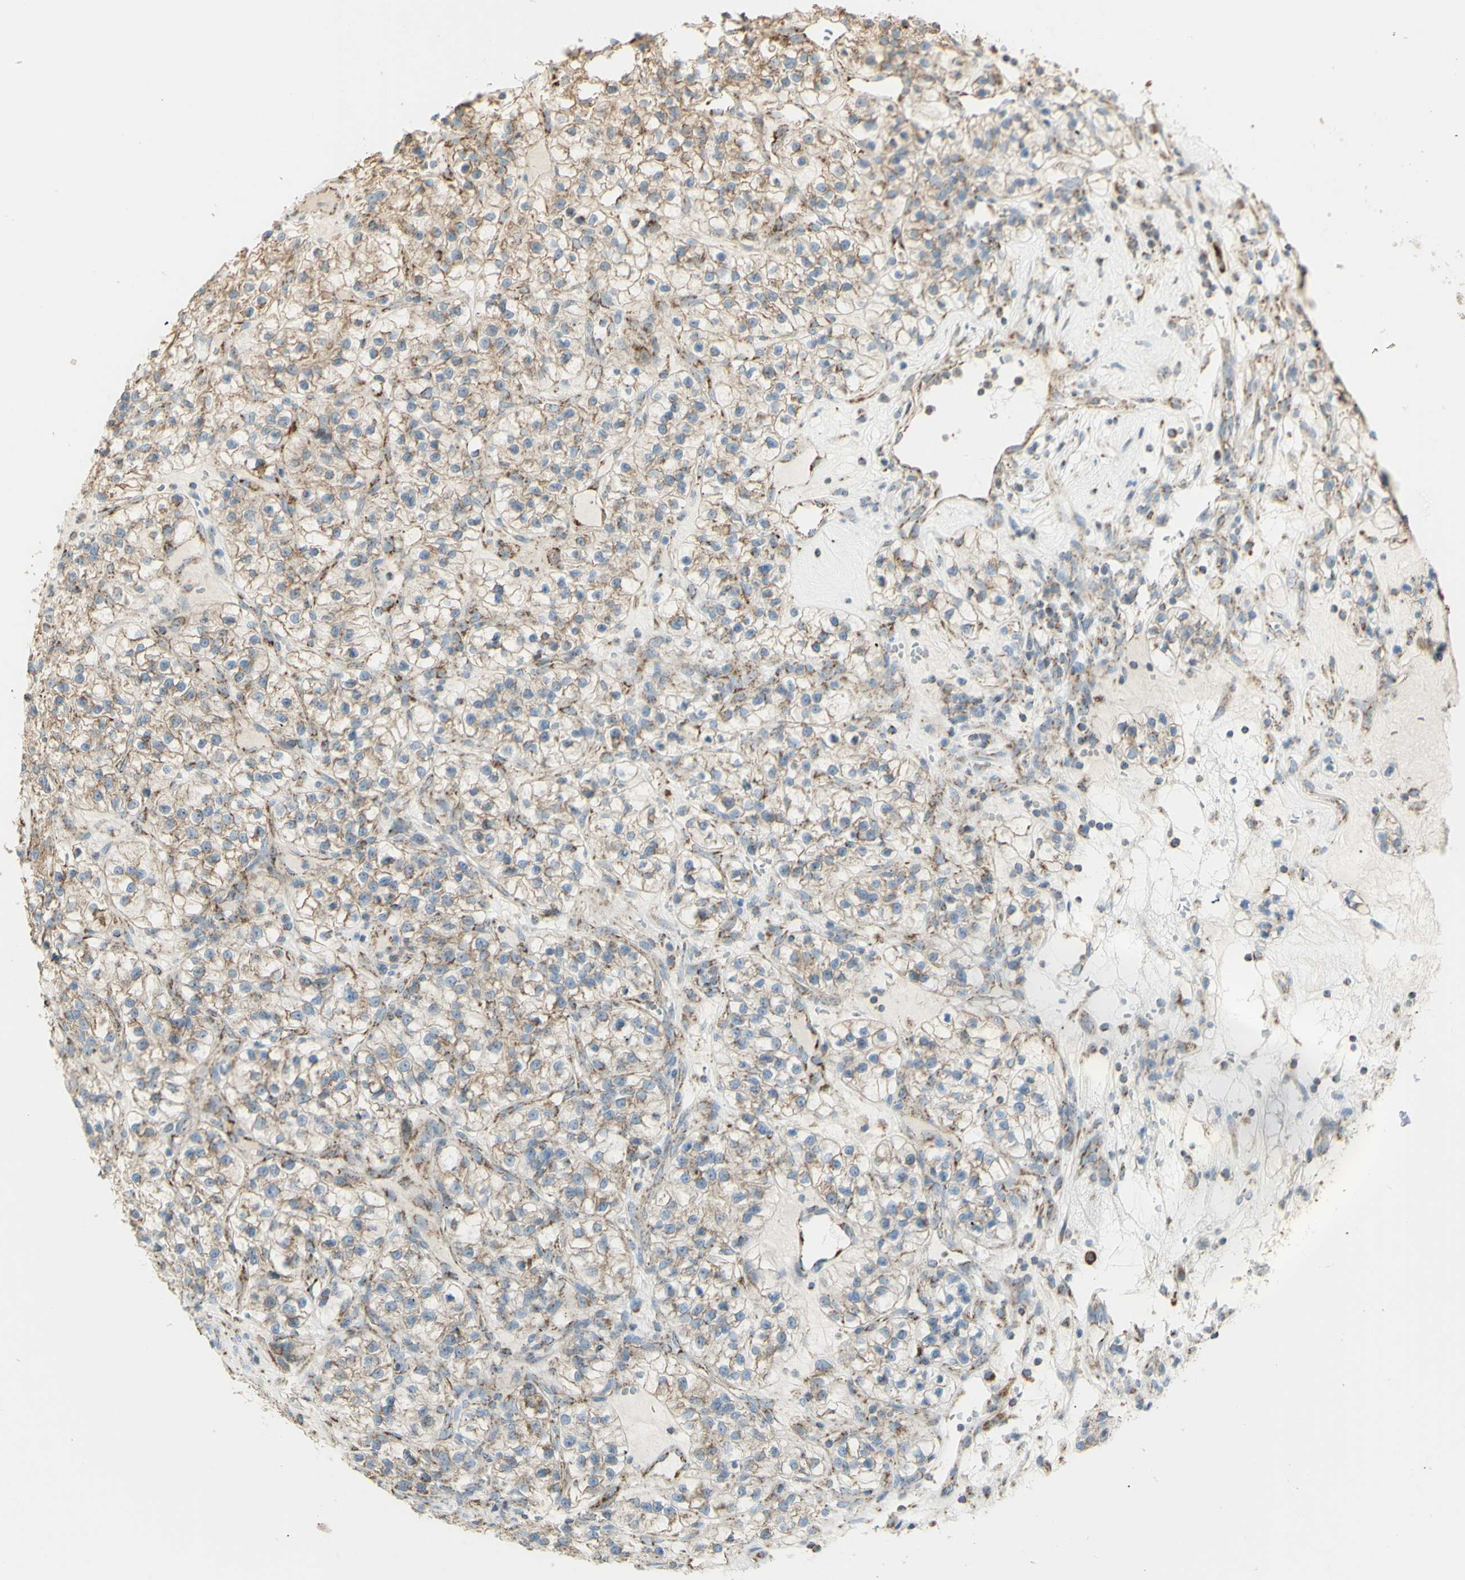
{"staining": {"intensity": "weak", "quantity": "25%-75%", "location": "cytoplasmic/membranous"}, "tissue": "renal cancer", "cell_type": "Tumor cells", "image_type": "cancer", "snomed": [{"axis": "morphology", "description": "Adenocarcinoma, NOS"}, {"axis": "topography", "description": "Kidney"}], "caption": "An image of human renal cancer stained for a protein displays weak cytoplasmic/membranous brown staining in tumor cells. (DAB (3,3'-diaminobenzidine) IHC with brightfield microscopy, high magnification).", "gene": "LETM1", "patient": {"sex": "female", "age": 57}}